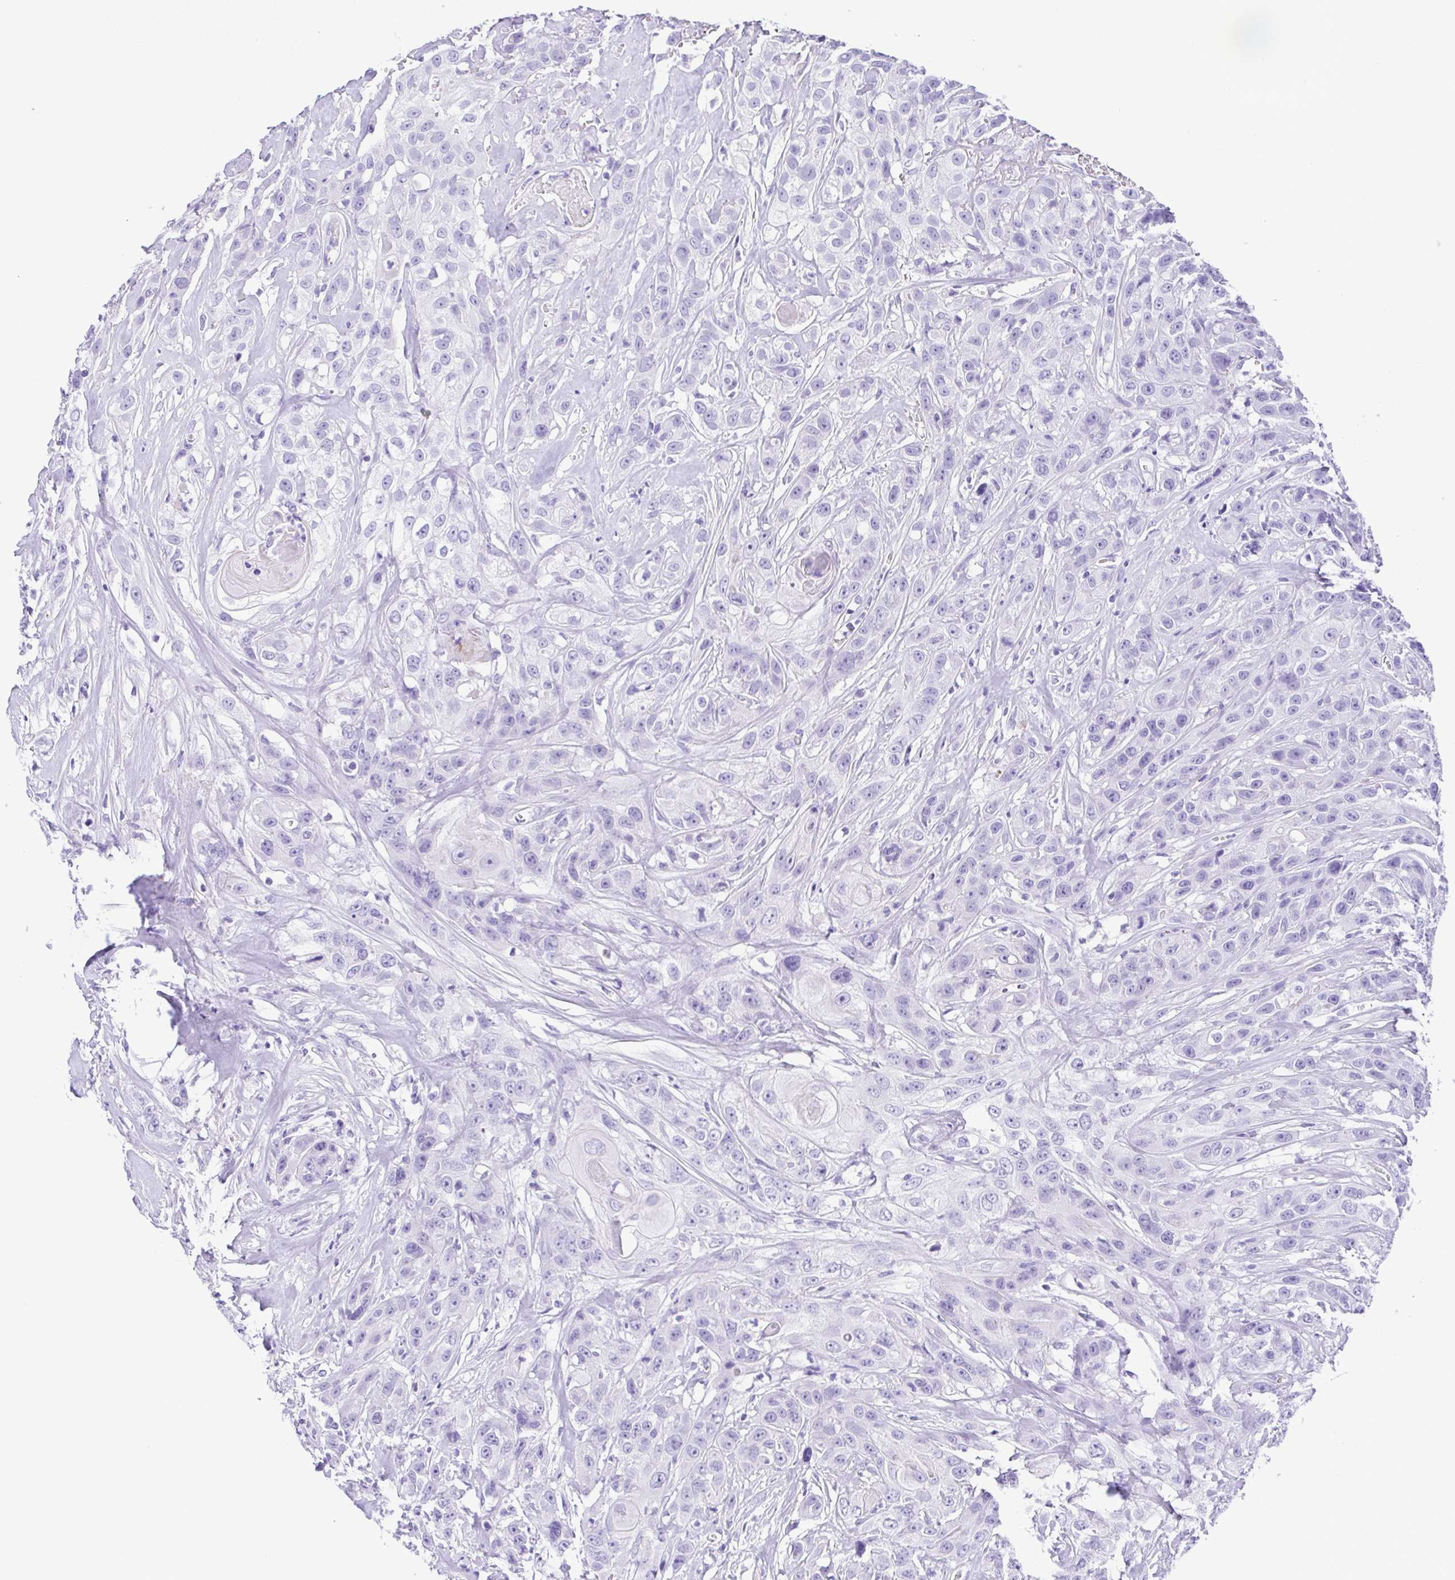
{"staining": {"intensity": "negative", "quantity": "none", "location": "none"}, "tissue": "head and neck cancer", "cell_type": "Tumor cells", "image_type": "cancer", "snomed": [{"axis": "morphology", "description": "Squamous cell carcinoma, NOS"}, {"axis": "topography", "description": "Head-Neck"}], "caption": "Immunohistochemistry (IHC) micrograph of neoplastic tissue: human head and neck squamous cell carcinoma stained with DAB (3,3'-diaminobenzidine) demonstrates no significant protein positivity in tumor cells.", "gene": "OVGP1", "patient": {"sex": "male", "age": 57}}